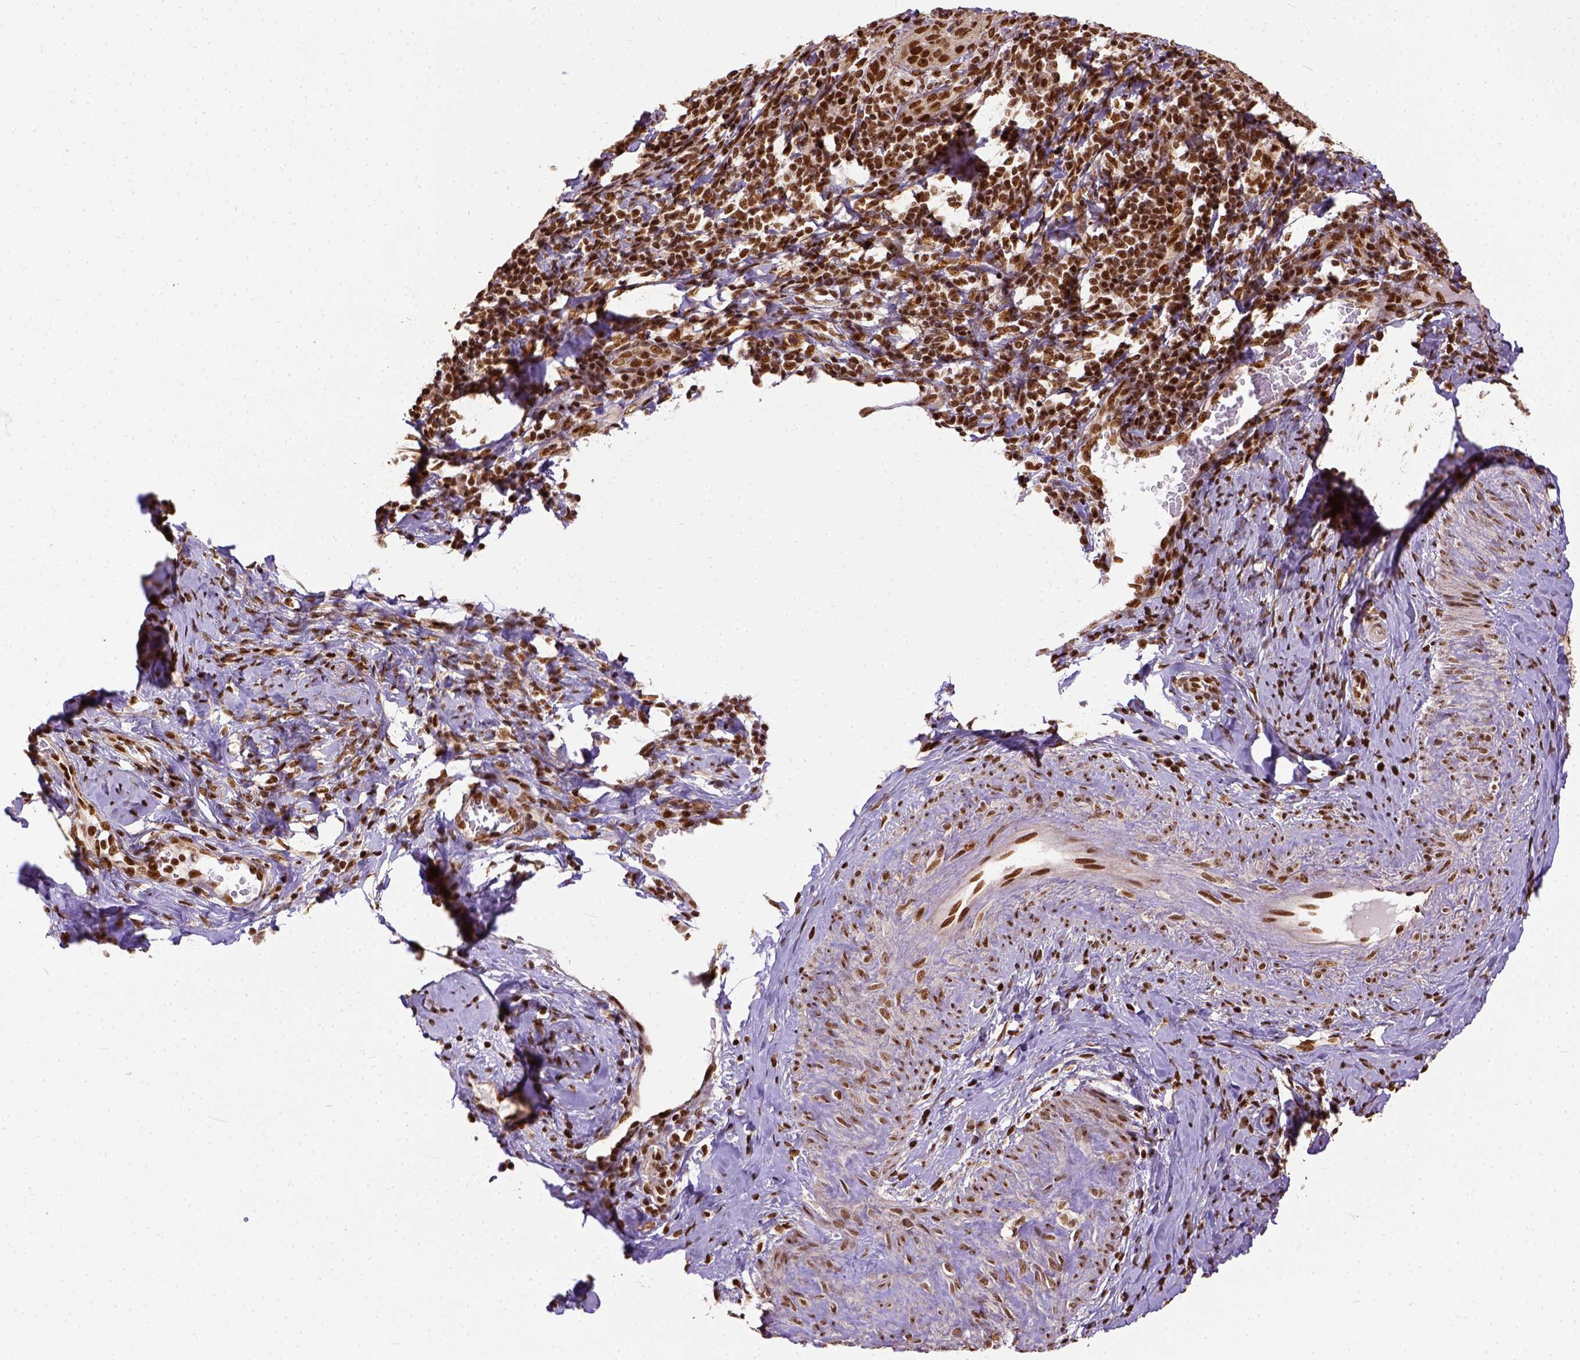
{"staining": {"intensity": "strong", "quantity": ">75%", "location": "nuclear"}, "tissue": "cervical cancer", "cell_type": "Tumor cells", "image_type": "cancer", "snomed": [{"axis": "morphology", "description": "Normal tissue, NOS"}, {"axis": "morphology", "description": "Squamous cell carcinoma, NOS"}, {"axis": "topography", "description": "Cervix"}], "caption": "The histopathology image exhibits staining of cervical squamous cell carcinoma, revealing strong nuclear protein positivity (brown color) within tumor cells.", "gene": "NACC1", "patient": {"sex": "female", "age": 51}}